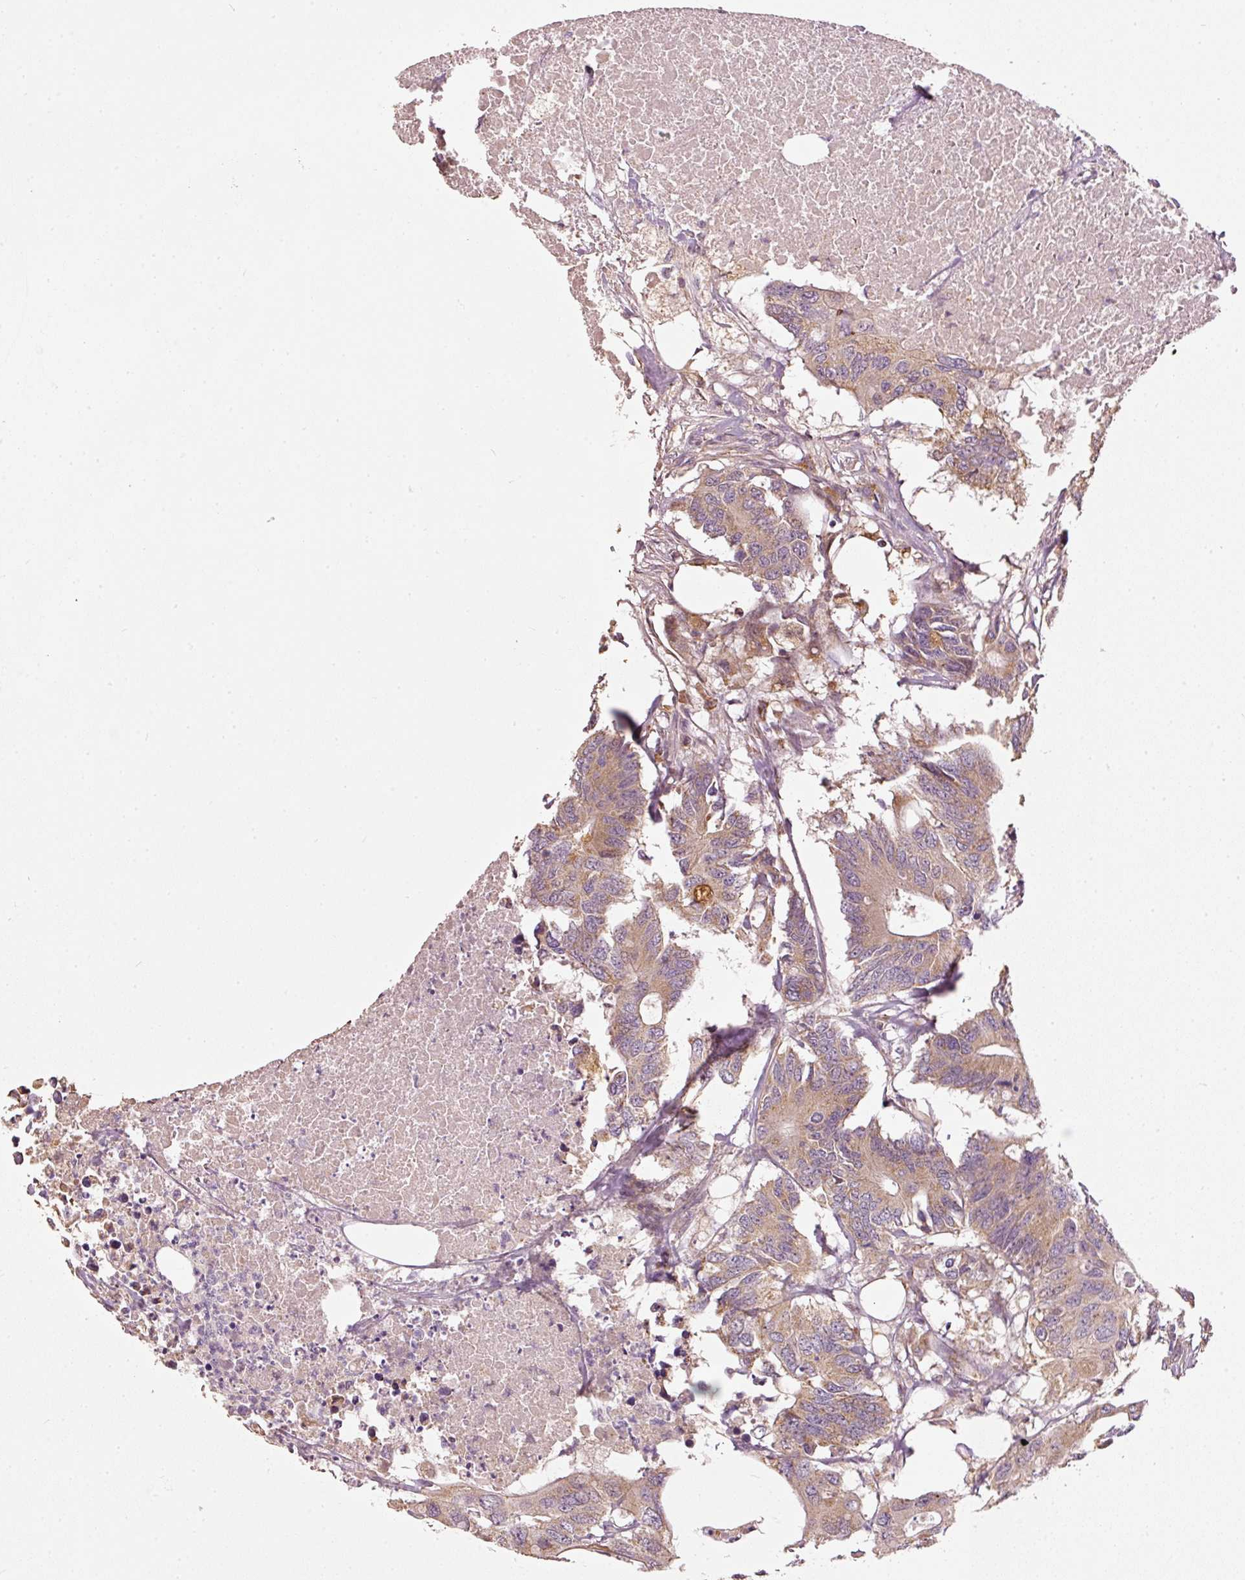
{"staining": {"intensity": "moderate", "quantity": "25%-75%", "location": "cytoplasmic/membranous"}, "tissue": "colorectal cancer", "cell_type": "Tumor cells", "image_type": "cancer", "snomed": [{"axis": "morphology", "description": "Adenocarcinoma, NOS"}, {"axis": "topography", "description": "Colon"}], "caption": "This photomicrograph shows colorectal adenocarcinoma stained with IHC to label a protein in brown. The cytoplasmic/membranous of tumor cells show moderate positivity for the protein. Nuclei are counter-stained blue.", "gene": "MTHFD1L", "patient": {"sex": "male", "age": 71}}